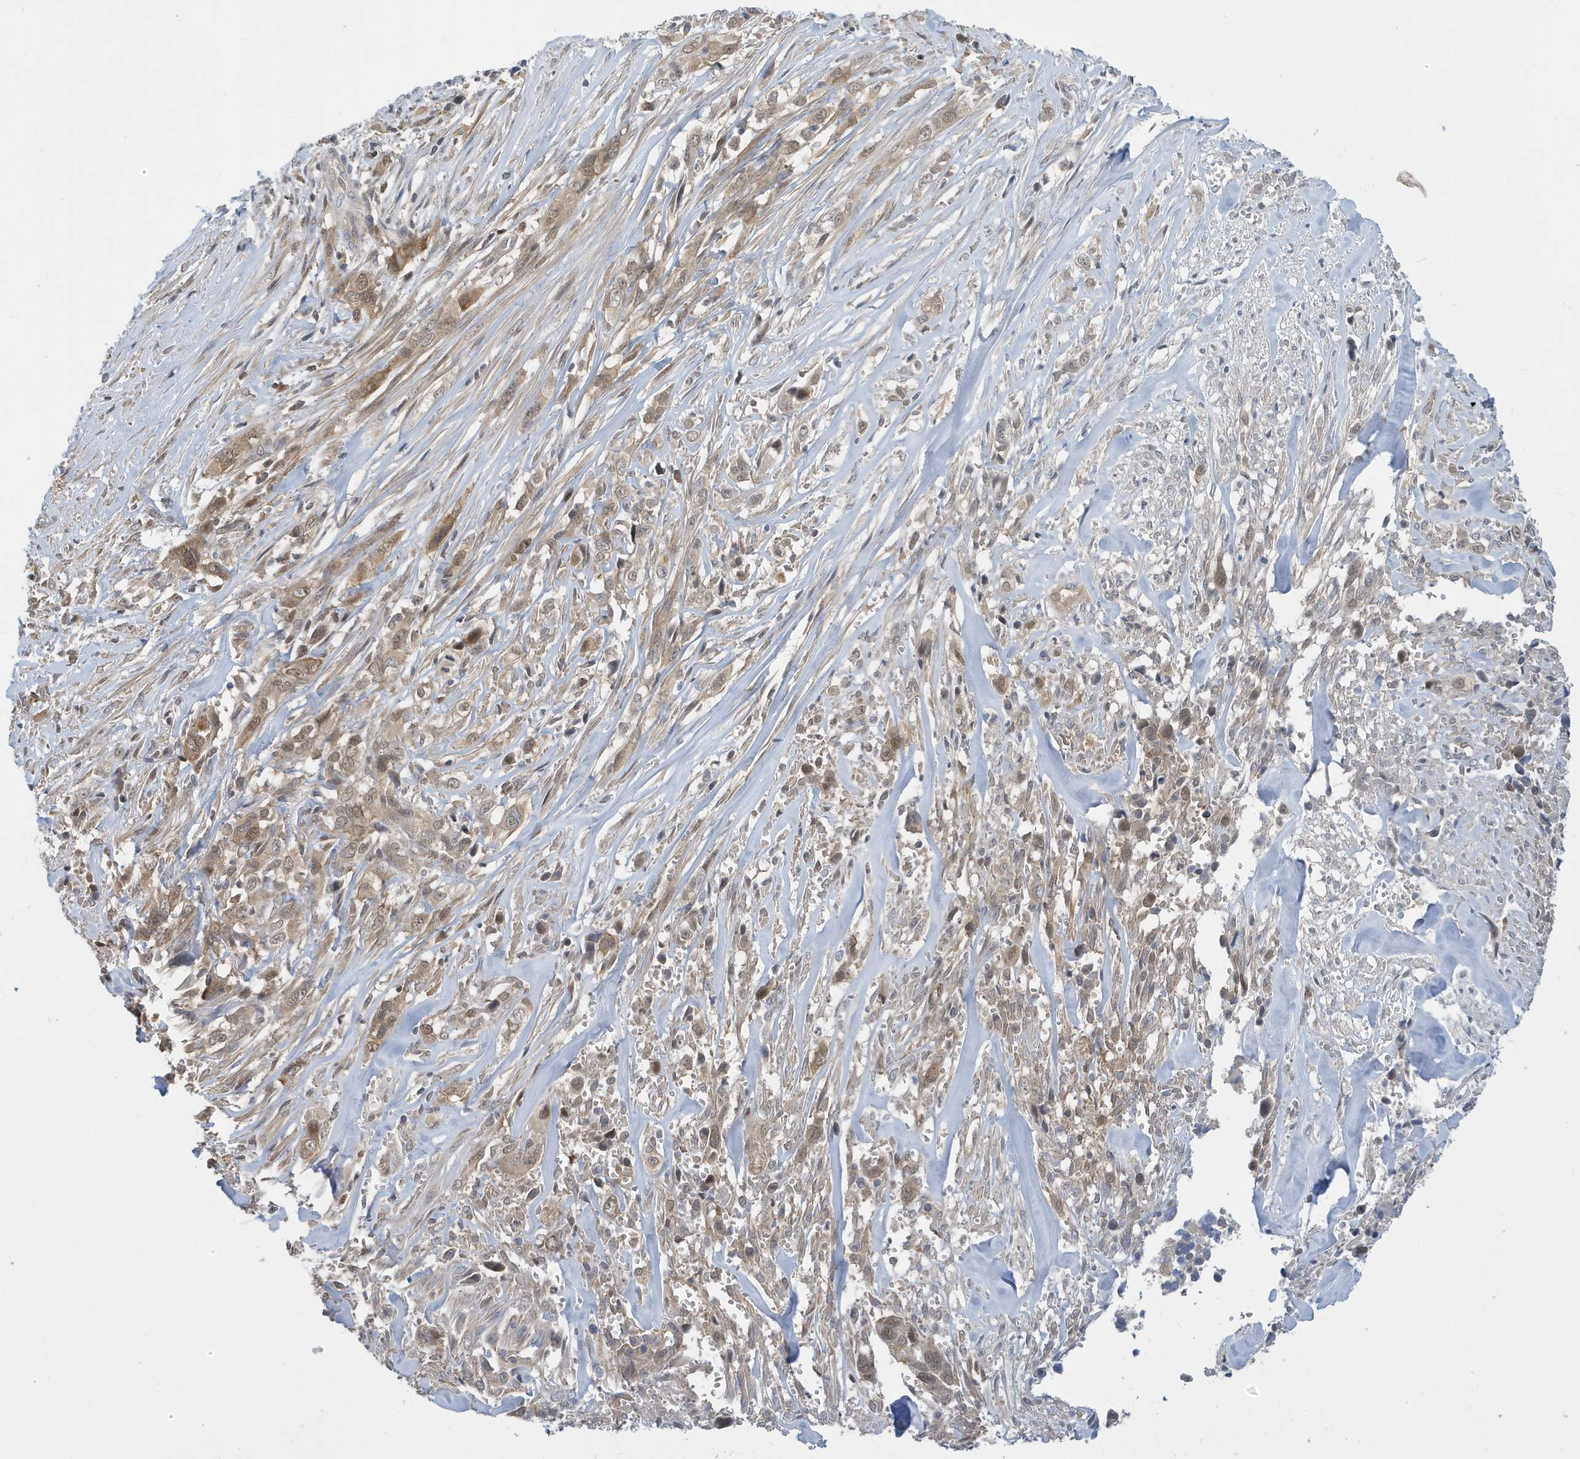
{"staining": {"intensity": "moderate", "quantity": "25%-75%", "location": "cytoplasmic/membranous,nuclear"}, "tissue": "liver cancer", "cell_type": "Tumor cells", "image_type": "cancer", "snomed": [{"axis": "morphology", "description": "Cholangiocarcinoma"}, {"axis": "topography", "description": "Liver"}], "caption": "Tumor cells show medium levels of moderate cytoplasmic/membranous and nuclear positivity in approximately 25%-75% of cells in human liver cancer.", "gene": "NCOA7", "patient": {"sex": "female", "age": 79}}